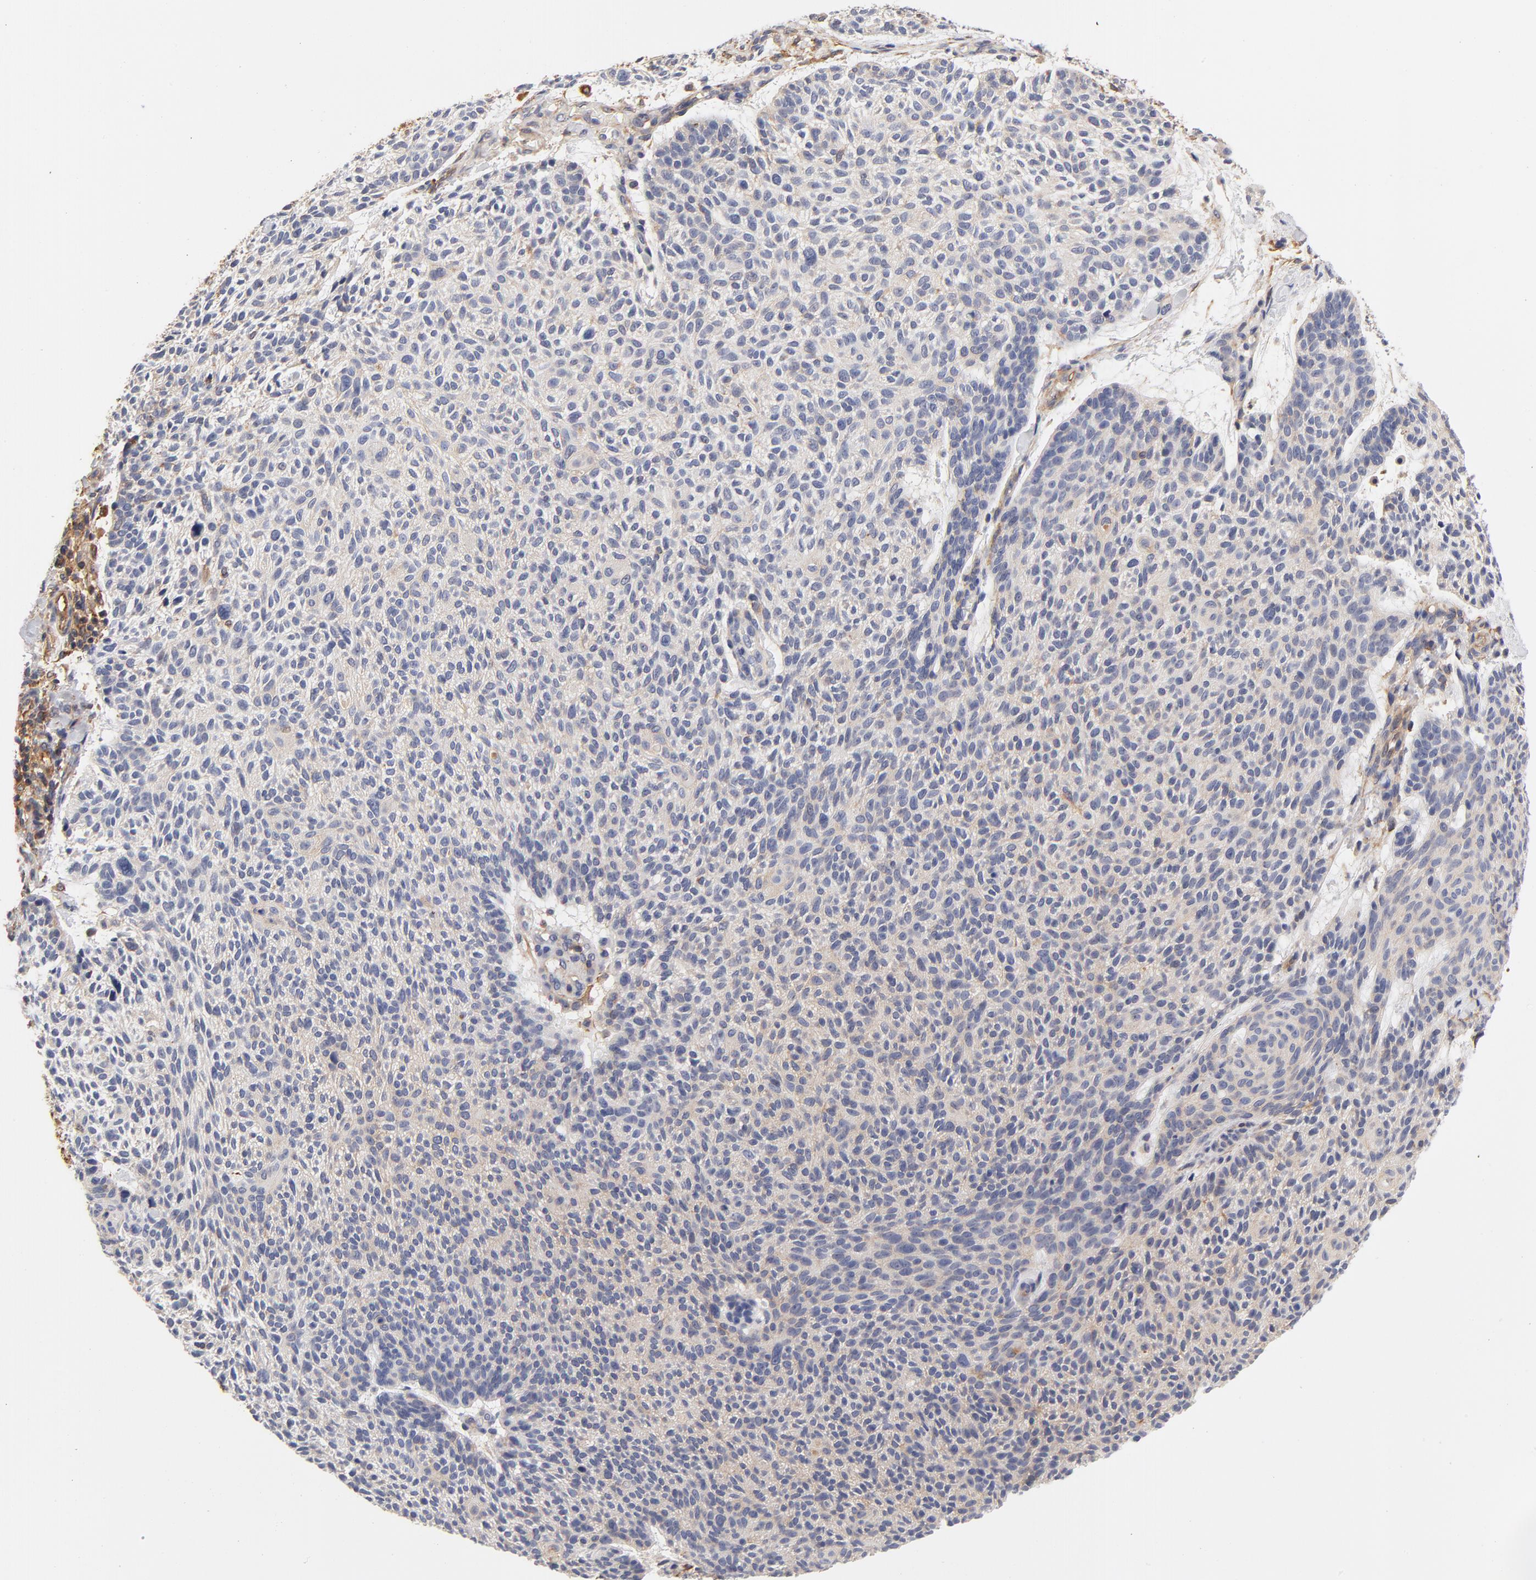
{"staining": {"intensity": "negative", "quantity": "none", "location": "none"}, "tissue": "skin cancer", "cell_type": "Tumor cells", "image_type": "cancer", "snomed": [{"axis": "morphology", "description": "Normal tissue, NOS"}, {"axis": "morphology", "description": "Basal cell carcinoma"}, {"axis": "topography", "description": "Skin"}], "caption": "DAB (3,3'-diaminobenzidine) immunohistochemical staining of human skin basal cell carcinoma demonstrates no significant expression in tumor cells. (DAB immunohistochemistry, high magnification).", "gene": "FCMR", "patient": {"sex": "female", "age": 70}}